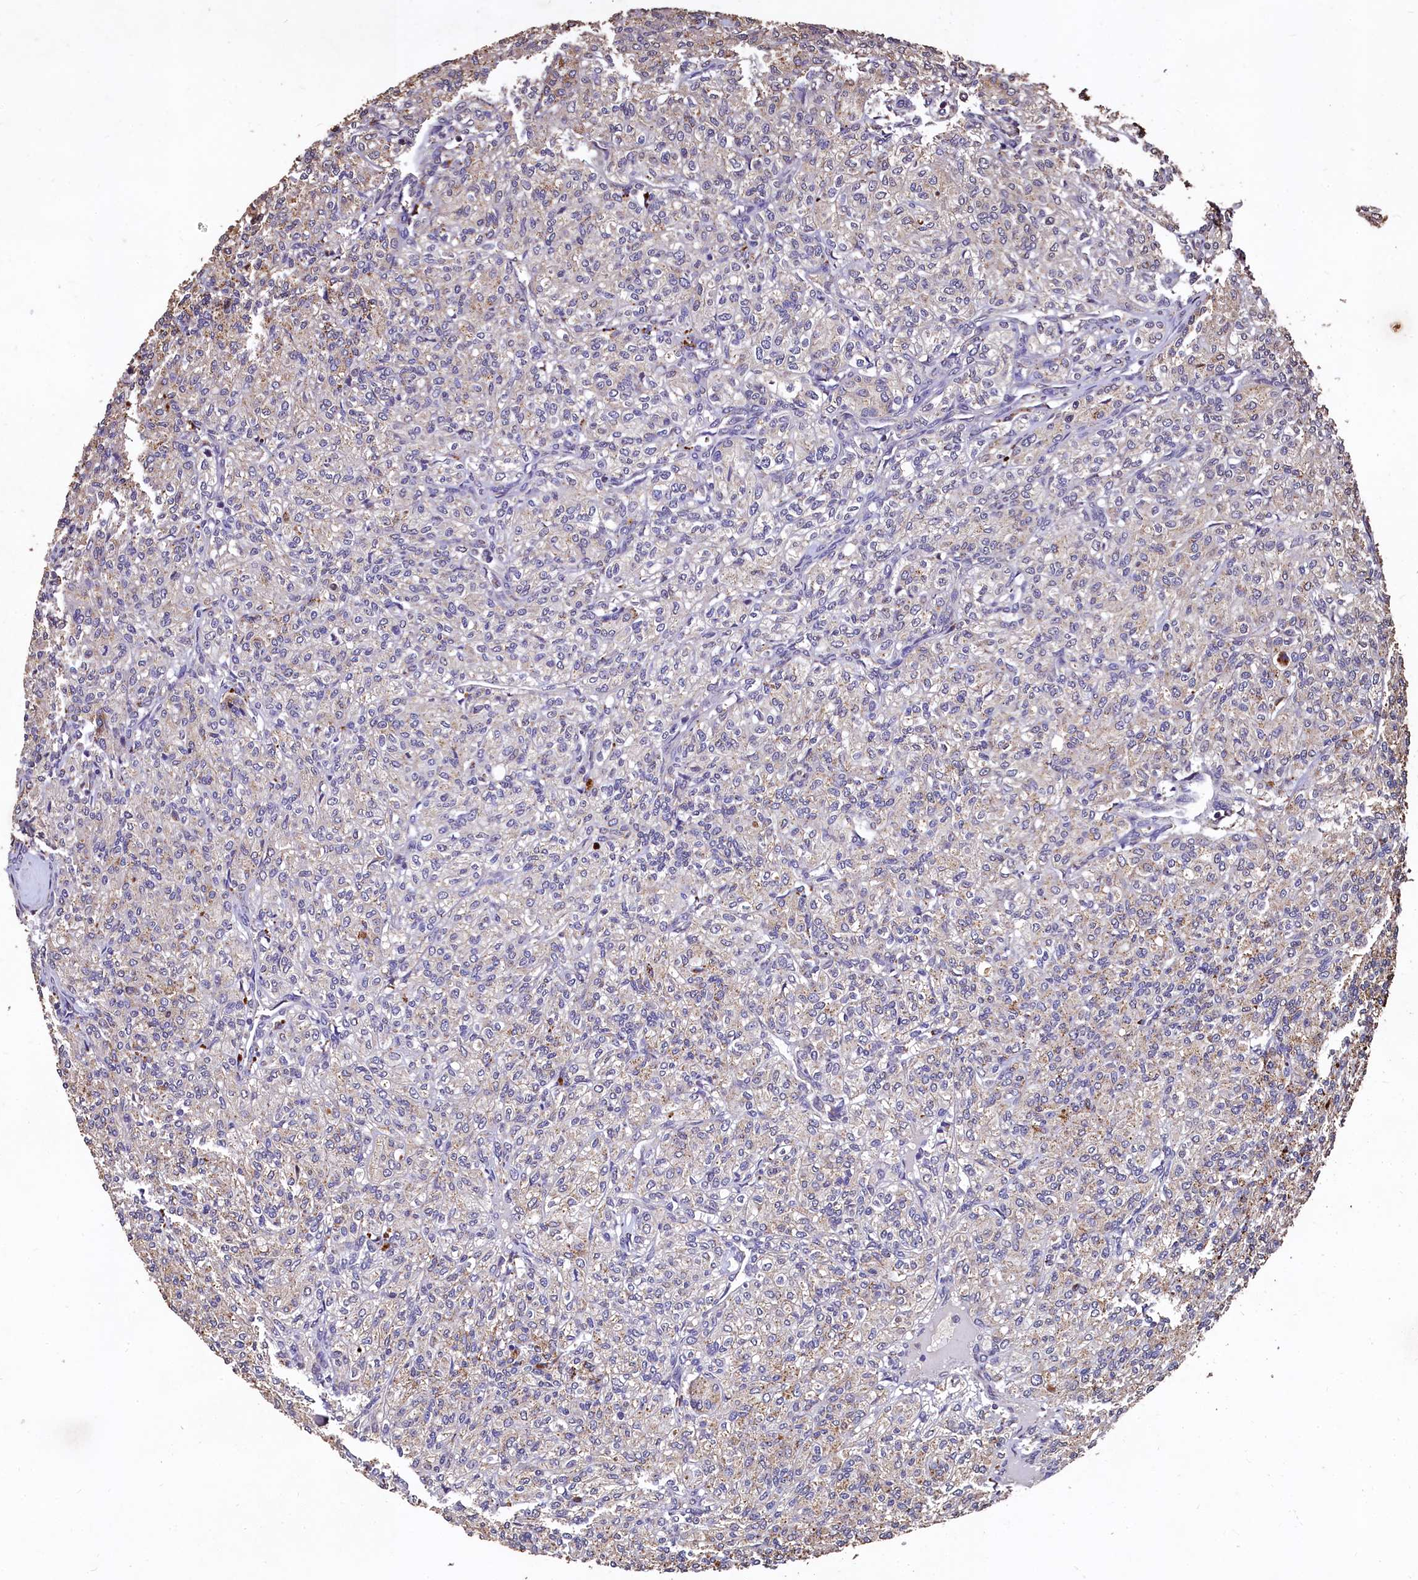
{"staining": {"intensity": "negative", "quantity": "none", "location": "none"}, "tissue": "renal cancer", "cell_type": "Tumor cells", "image_type": "cancer", "snomed": [{"axis": "morphology", "description": "Adenocarcinoma, NOS"}, {"axis": "topography", "description": "Kidney"}], "caption": "This is a image of immunohistochemistry staining of renal adenocarcinoma, which shows no positivity in tumor cells.", "gene": "LSM4", "patient": {"sex": "male", "age": 77}}